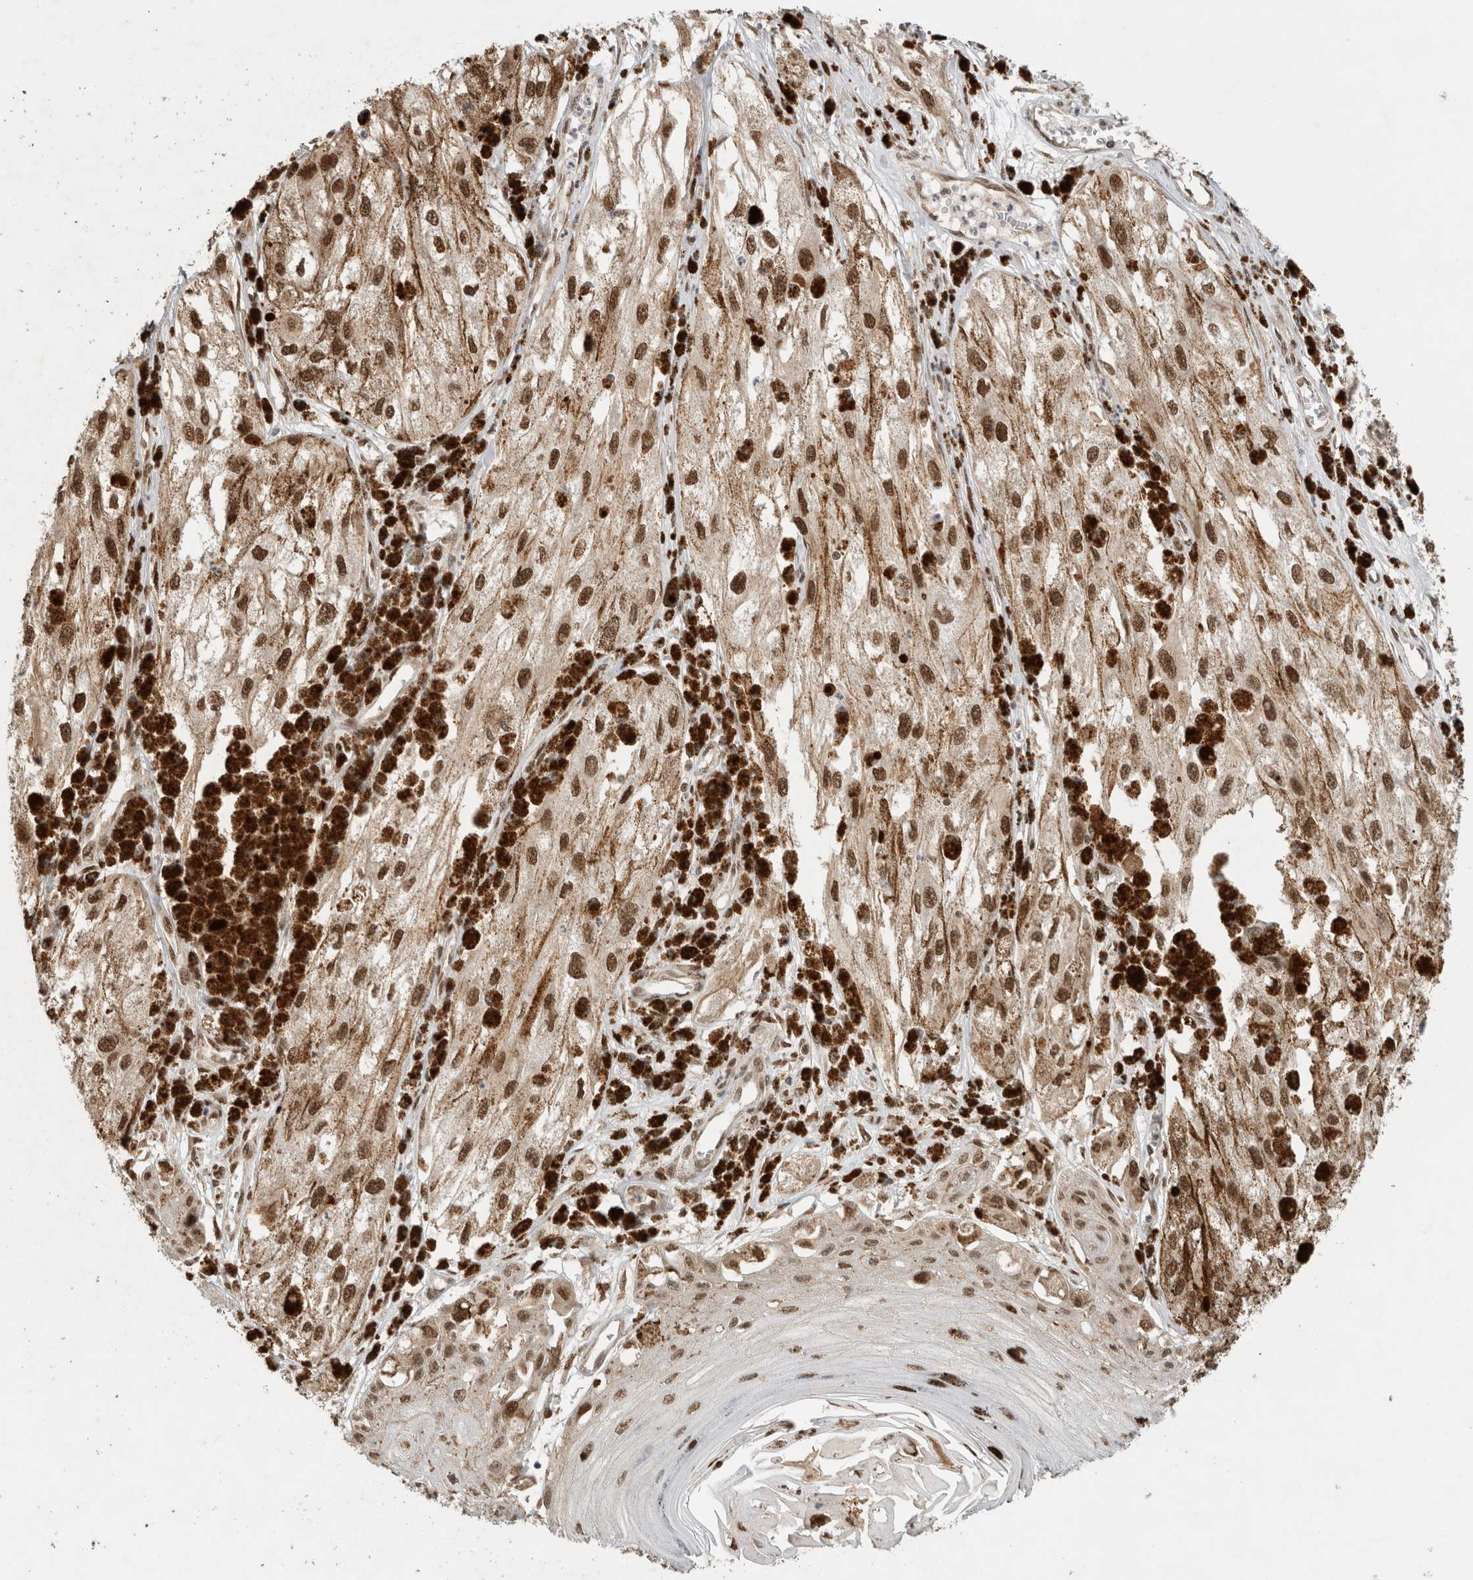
{"staining": {"intensity": "moderate", "quantity": ">75%", "location": "nuclear"}, "tissue": "melanoma", "cell_type": "Tumor cells", "image_type": "cancer", "snomed": [{"axis": "morphology", "description": "Malignant melanoma, NOS"}, {"axis": "topography", "description": "Skin"}], "caption": "DAB immunohistochemical staining of melanoma exhibits moderate nuclear protein expression in approximately >75% of tumor cells.", "gene": "C1orf21", "patient": {"sex": "male", "age": 88}}